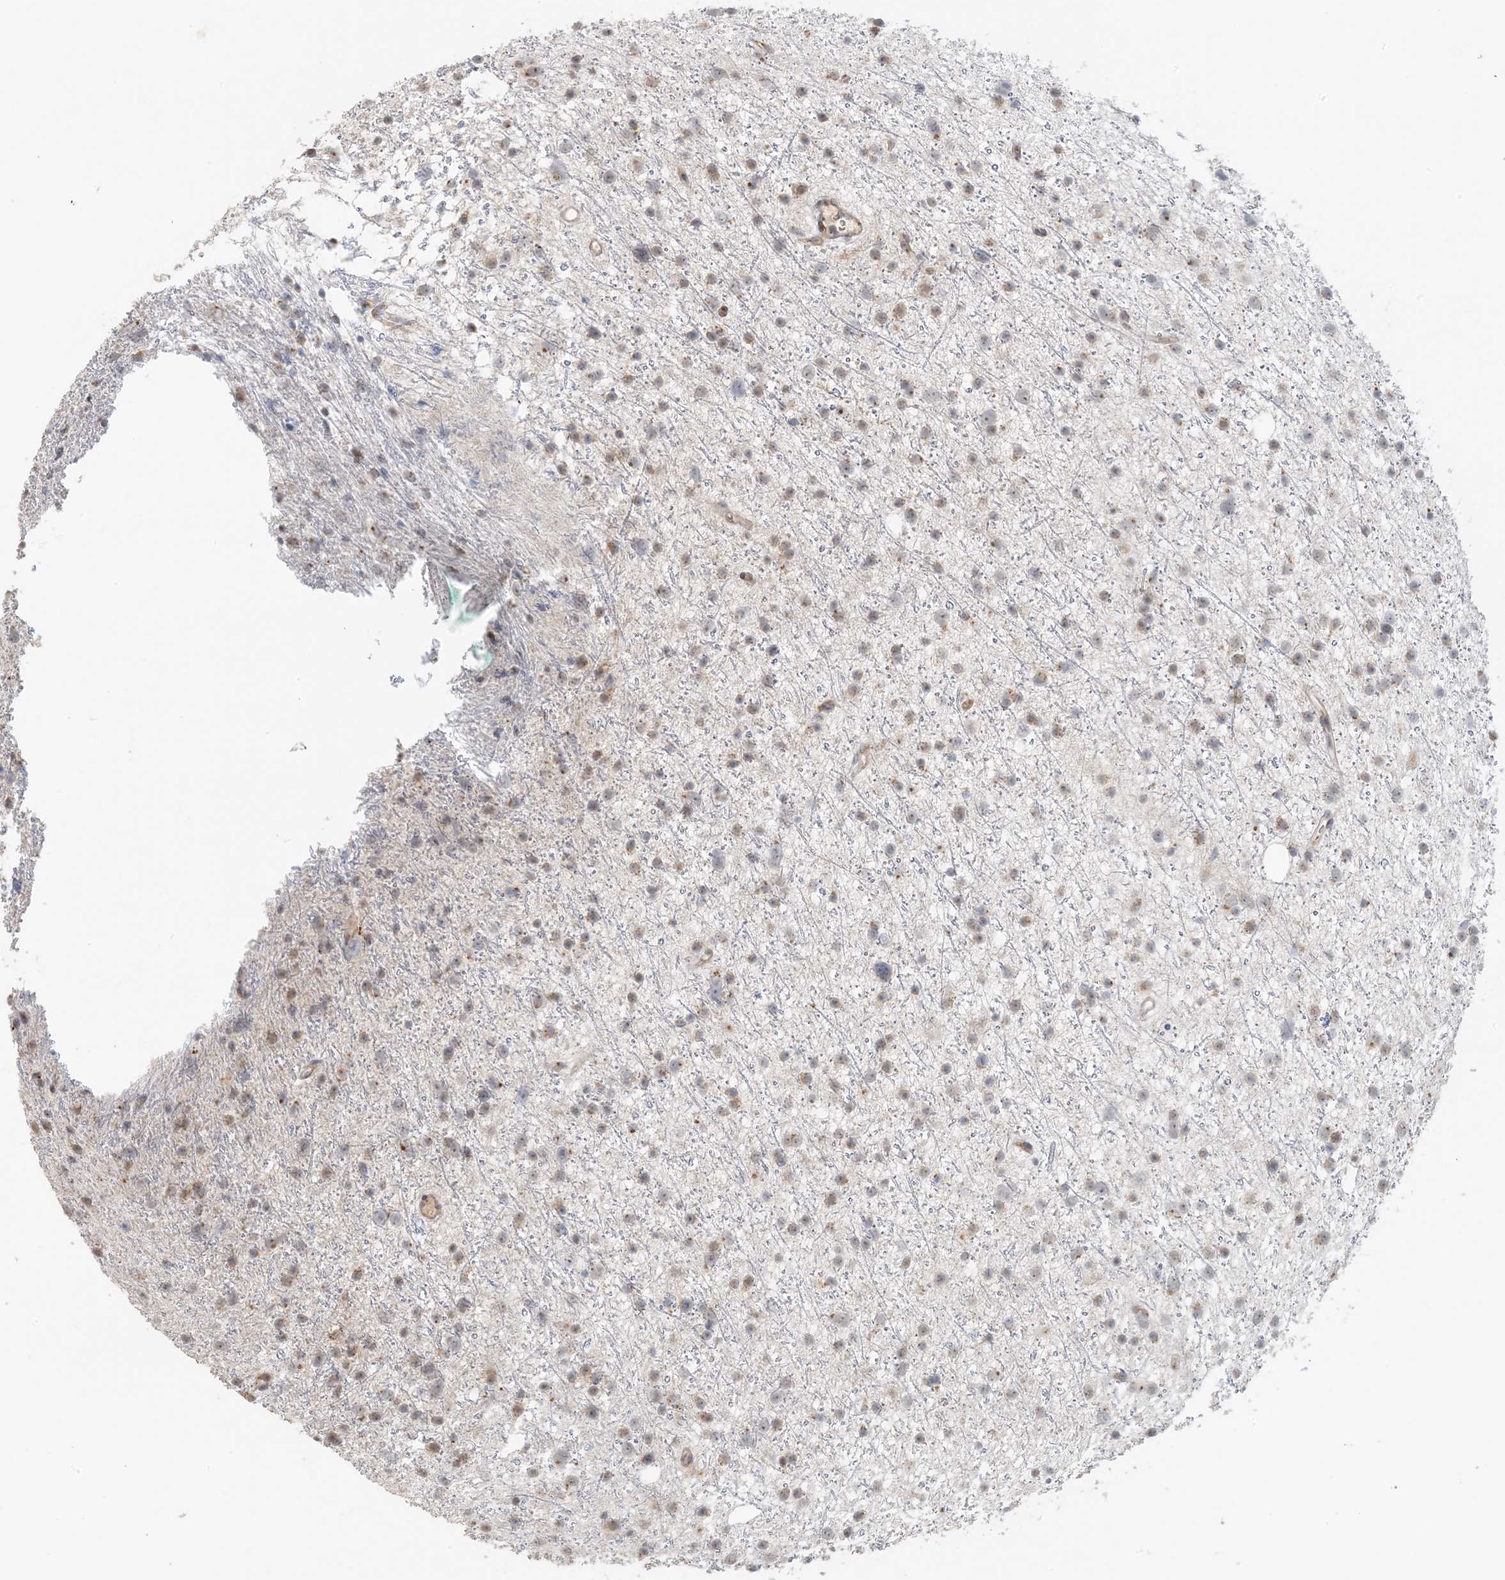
{"staining": {"intensity": "weak", "quantity": "25%-75%", "location": "cytoplasmic/membranous"}, "tissue": "glioma", "cell_type": "Tumor cells", "image_type": "cancer", "snomed": [{"axis": "morphology", "description": "Glioma, malignant, Low grade"}, {"axis": "topography", "description": "Cerebral cortex"}], "caption": "High-power microscopy captured an immunohistochemistry histopathology image of malignant glioma (low-grade), revealing weak cytoplasmic/membranous staining in approximately 25%-75% of tumor cells.", "gene": "ZCCHC4", "patient": {"sex": "female", "age": 39}}